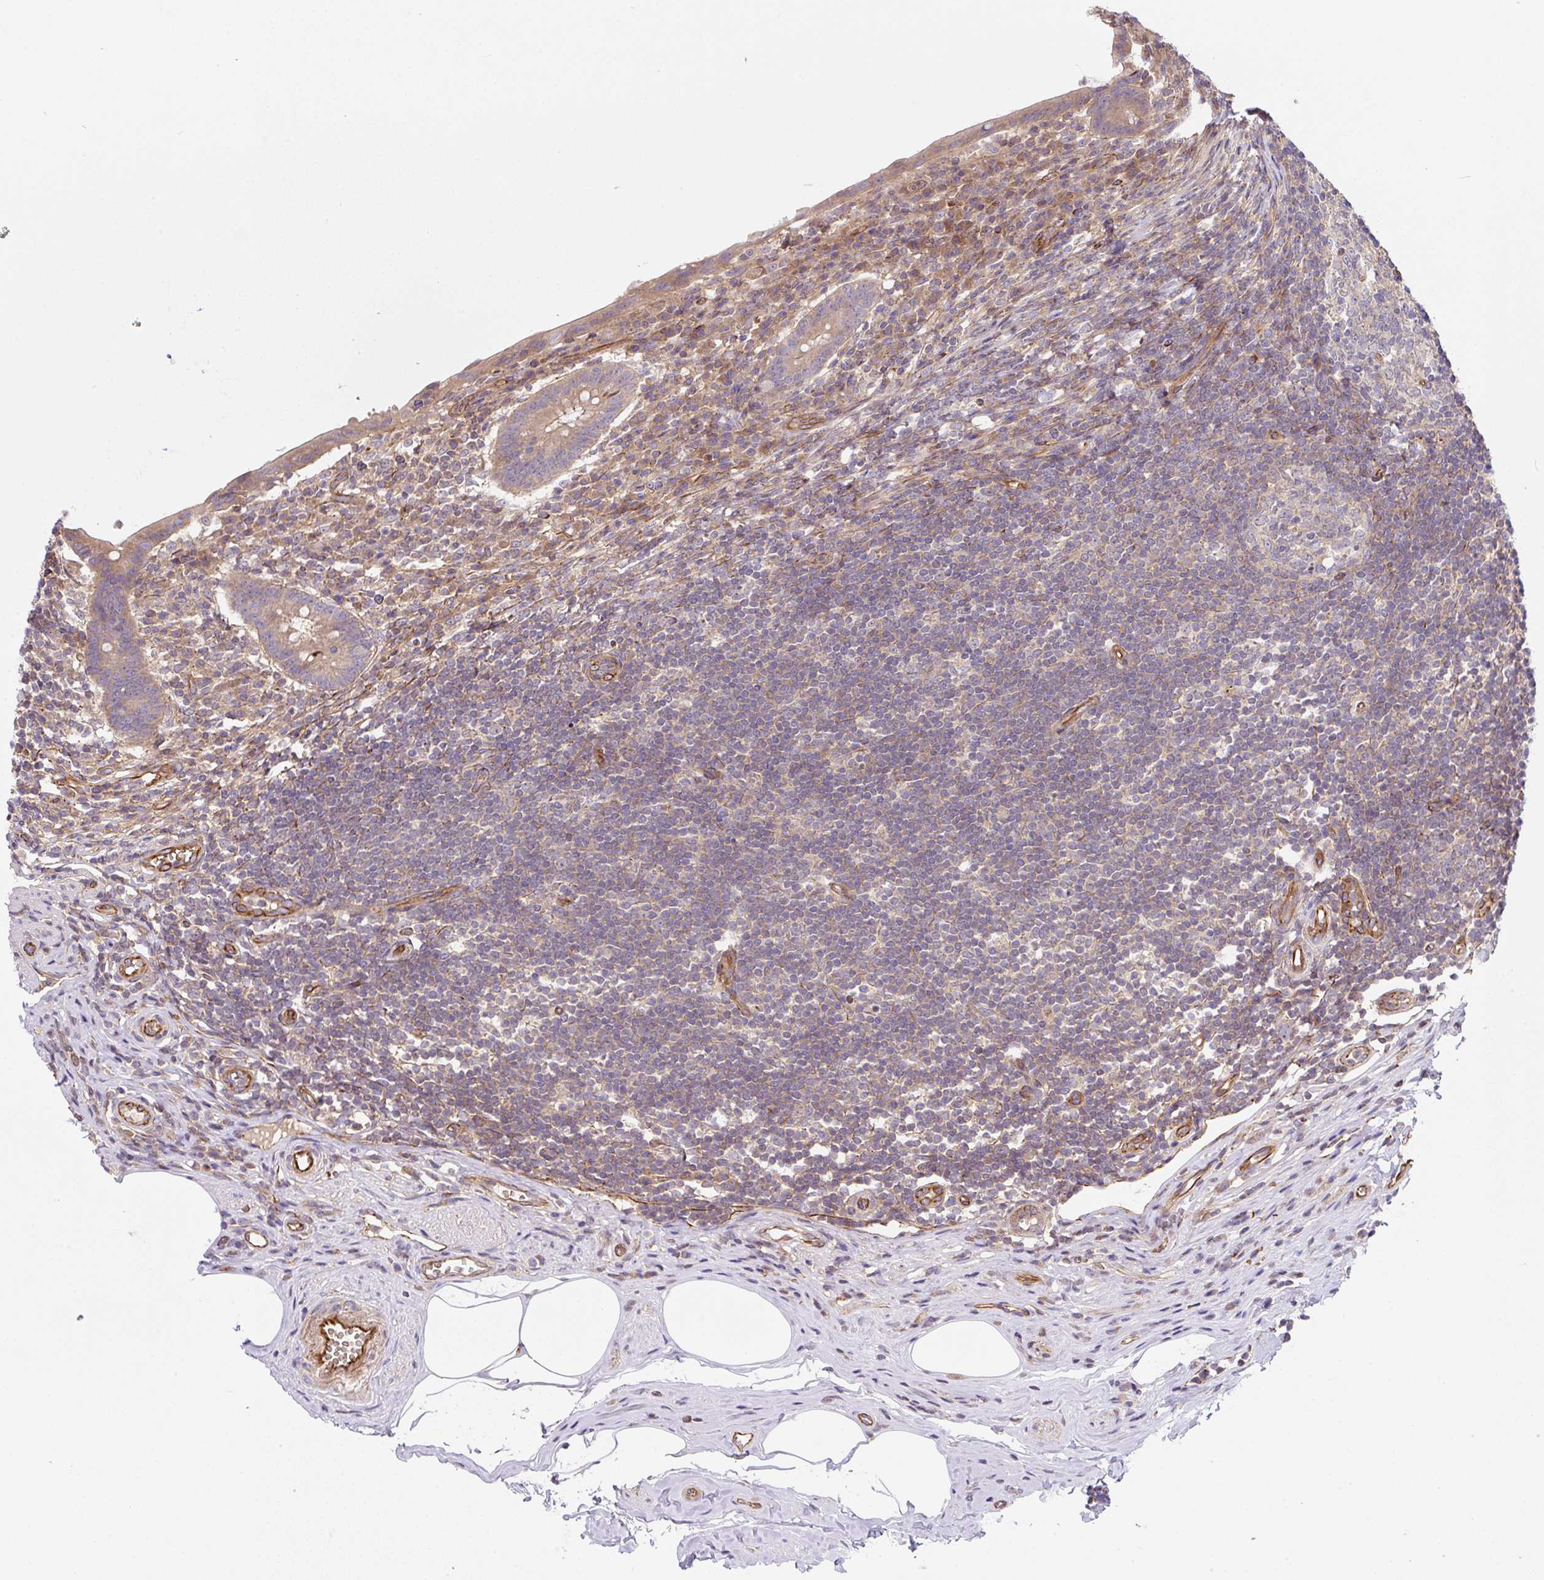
{"staining": {"intensity": "moderate", "quantity": ">75%", "location": "cytoplasmic/membranous"}, "tissue": "appendix", "cell_type": "Glandular cells", "image_type": "normal", "snomed": [{"axis": "morphology", "description": "Normal tissue, NOS"}, {"axis": "topography", "description": "Appendix"}], "caption": "This image displays immunohistochemistry (IHC) staining of benign human appendix, with medium moderate cytoplasmic/membranous staining in approximately >75% of glandular cells.", "gene": "APOBEC3D", "patient": {"sex": "female", "age": 56}}